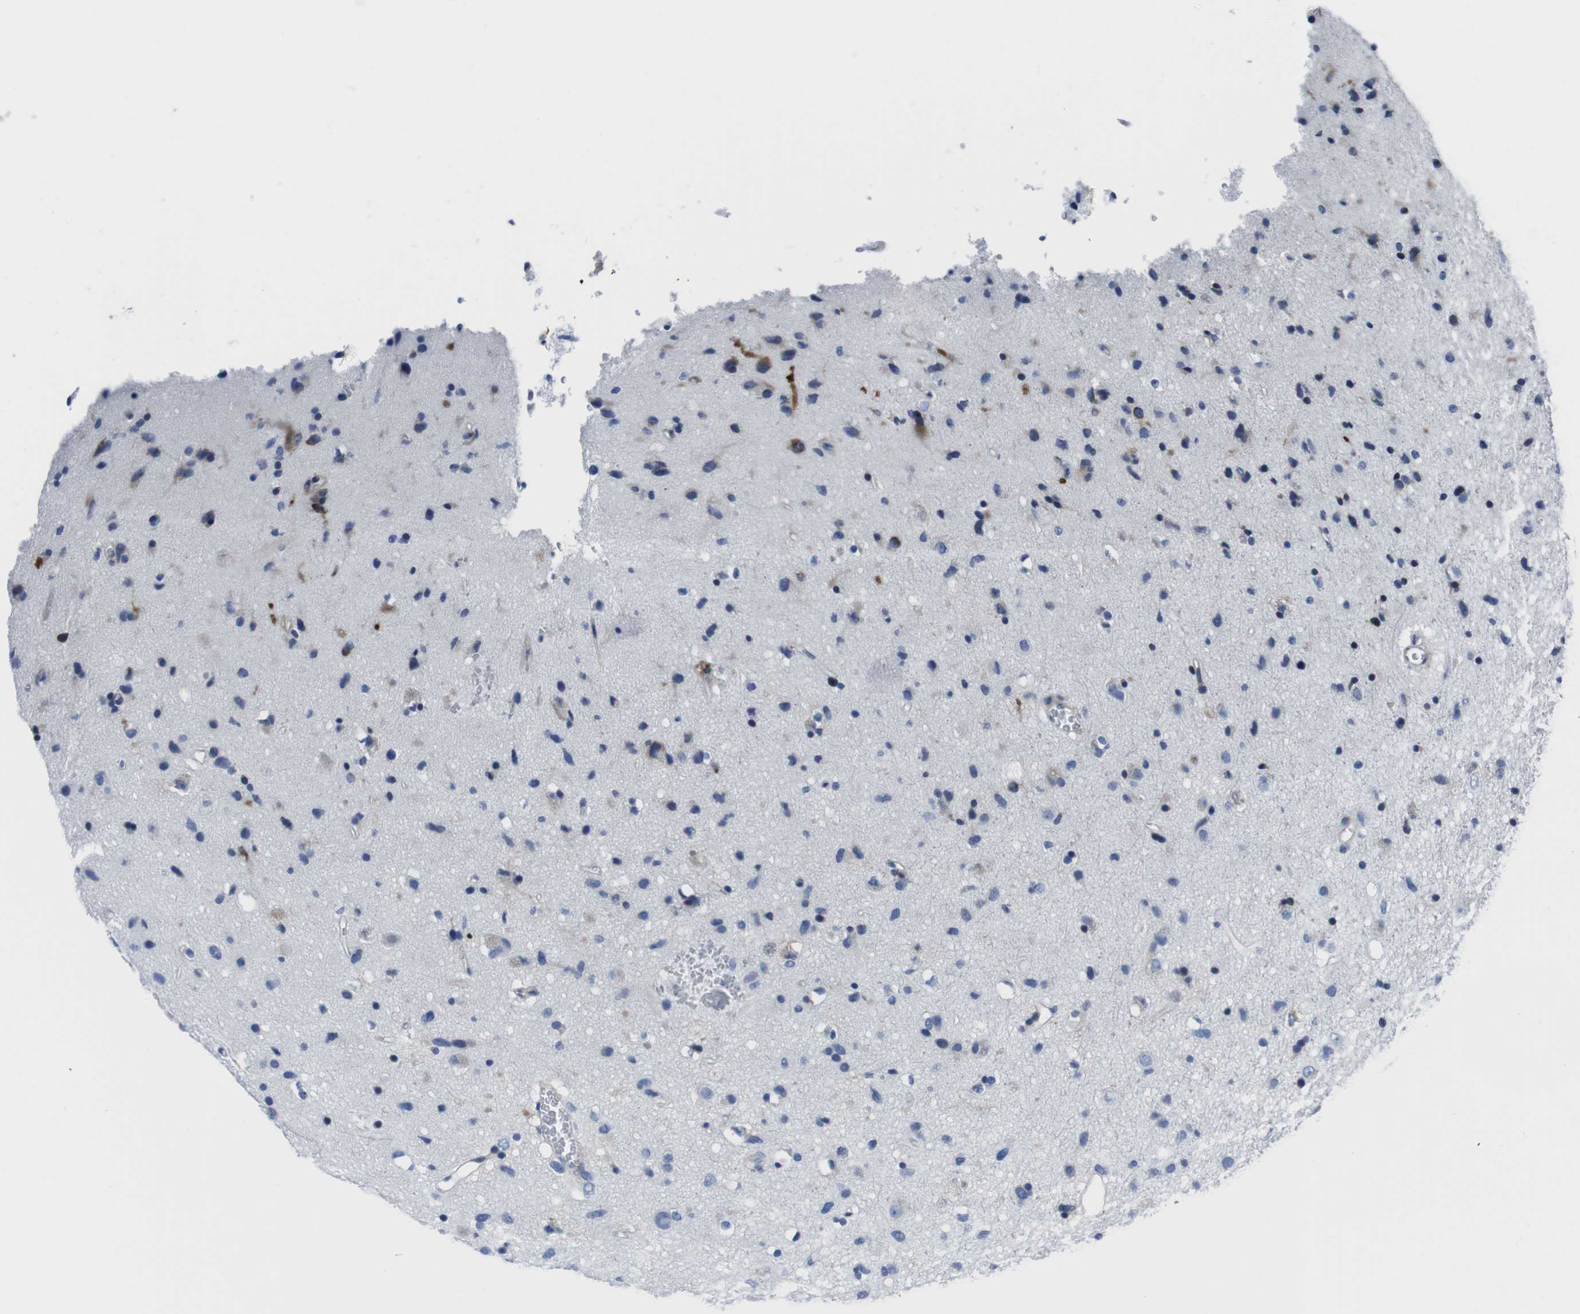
{"staining": {"intensity": "negative", "quantity": "none", "location": "none"}, "tissue": "glioma", "cell_type": "Tumor cells", "image_type": "cancer", "snomed": [{"axis": "morphology", "description": "Glioma, malignant, Low grade"}, {"axis": "topography", "description": "Brain"}], "caption": "Tumor cells are negative for protein expression in human glioma. Nuclei are stained in blue.", "gene": "EIF4A1", "patient": {"sex": "male", "age": 77}}